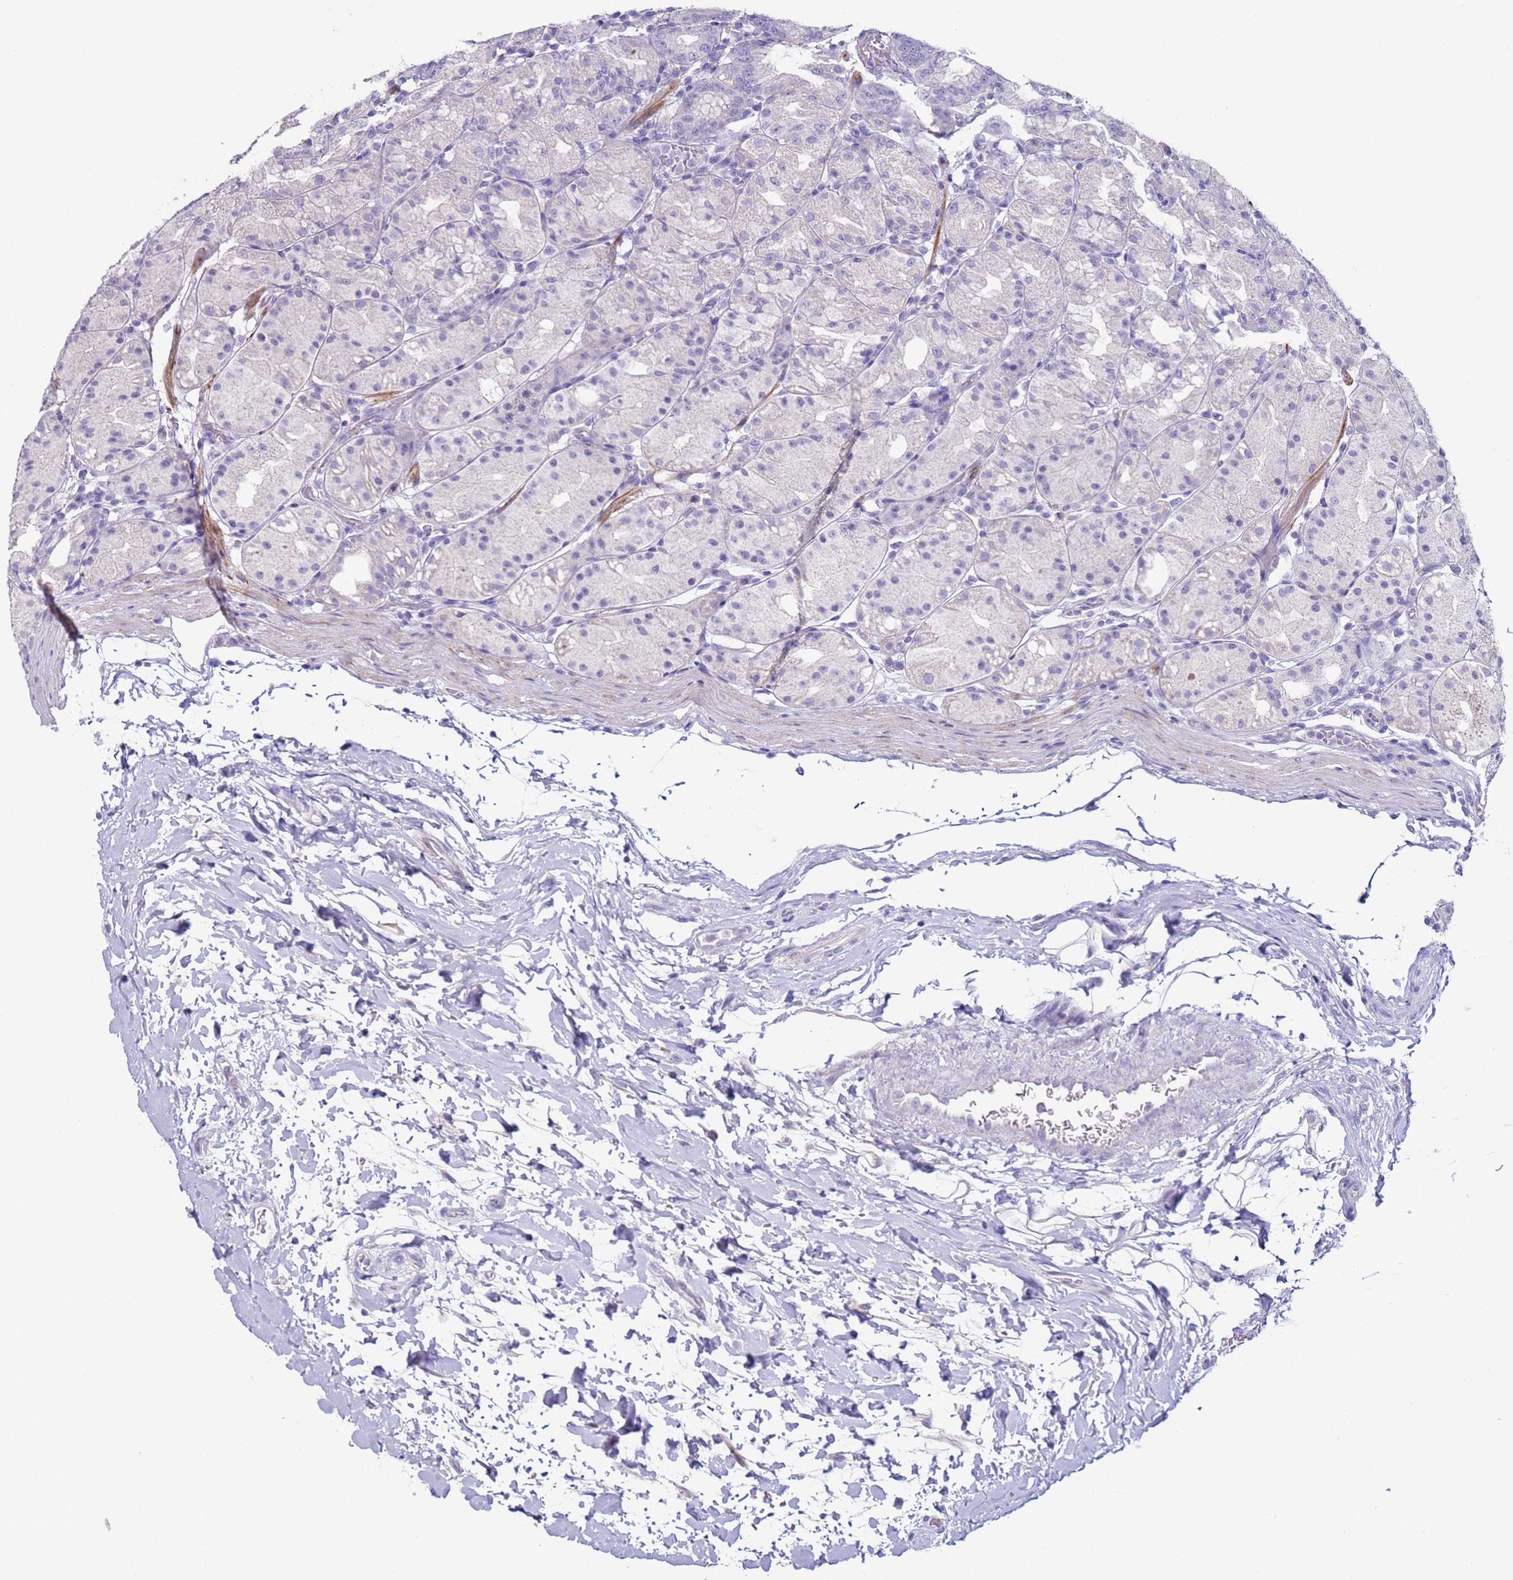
{"staining": {"intensity": "negative", "quantity": "none", "location": "none"}, "tissue": "stomach", "cell_type": "Glandular cells", "image_type": "normal", "snomed": [{"axis": "morphology", "description": "Normal tissue, NOS"}, {"axis": "topography", "description": "Stomach, upper"}], "caption": "This is an immunohistochemistry image of benign stomach. There is no positivity in glandular cells.", "gene": "NPAP1", "patient": {"sex": "male", "age": 48}}